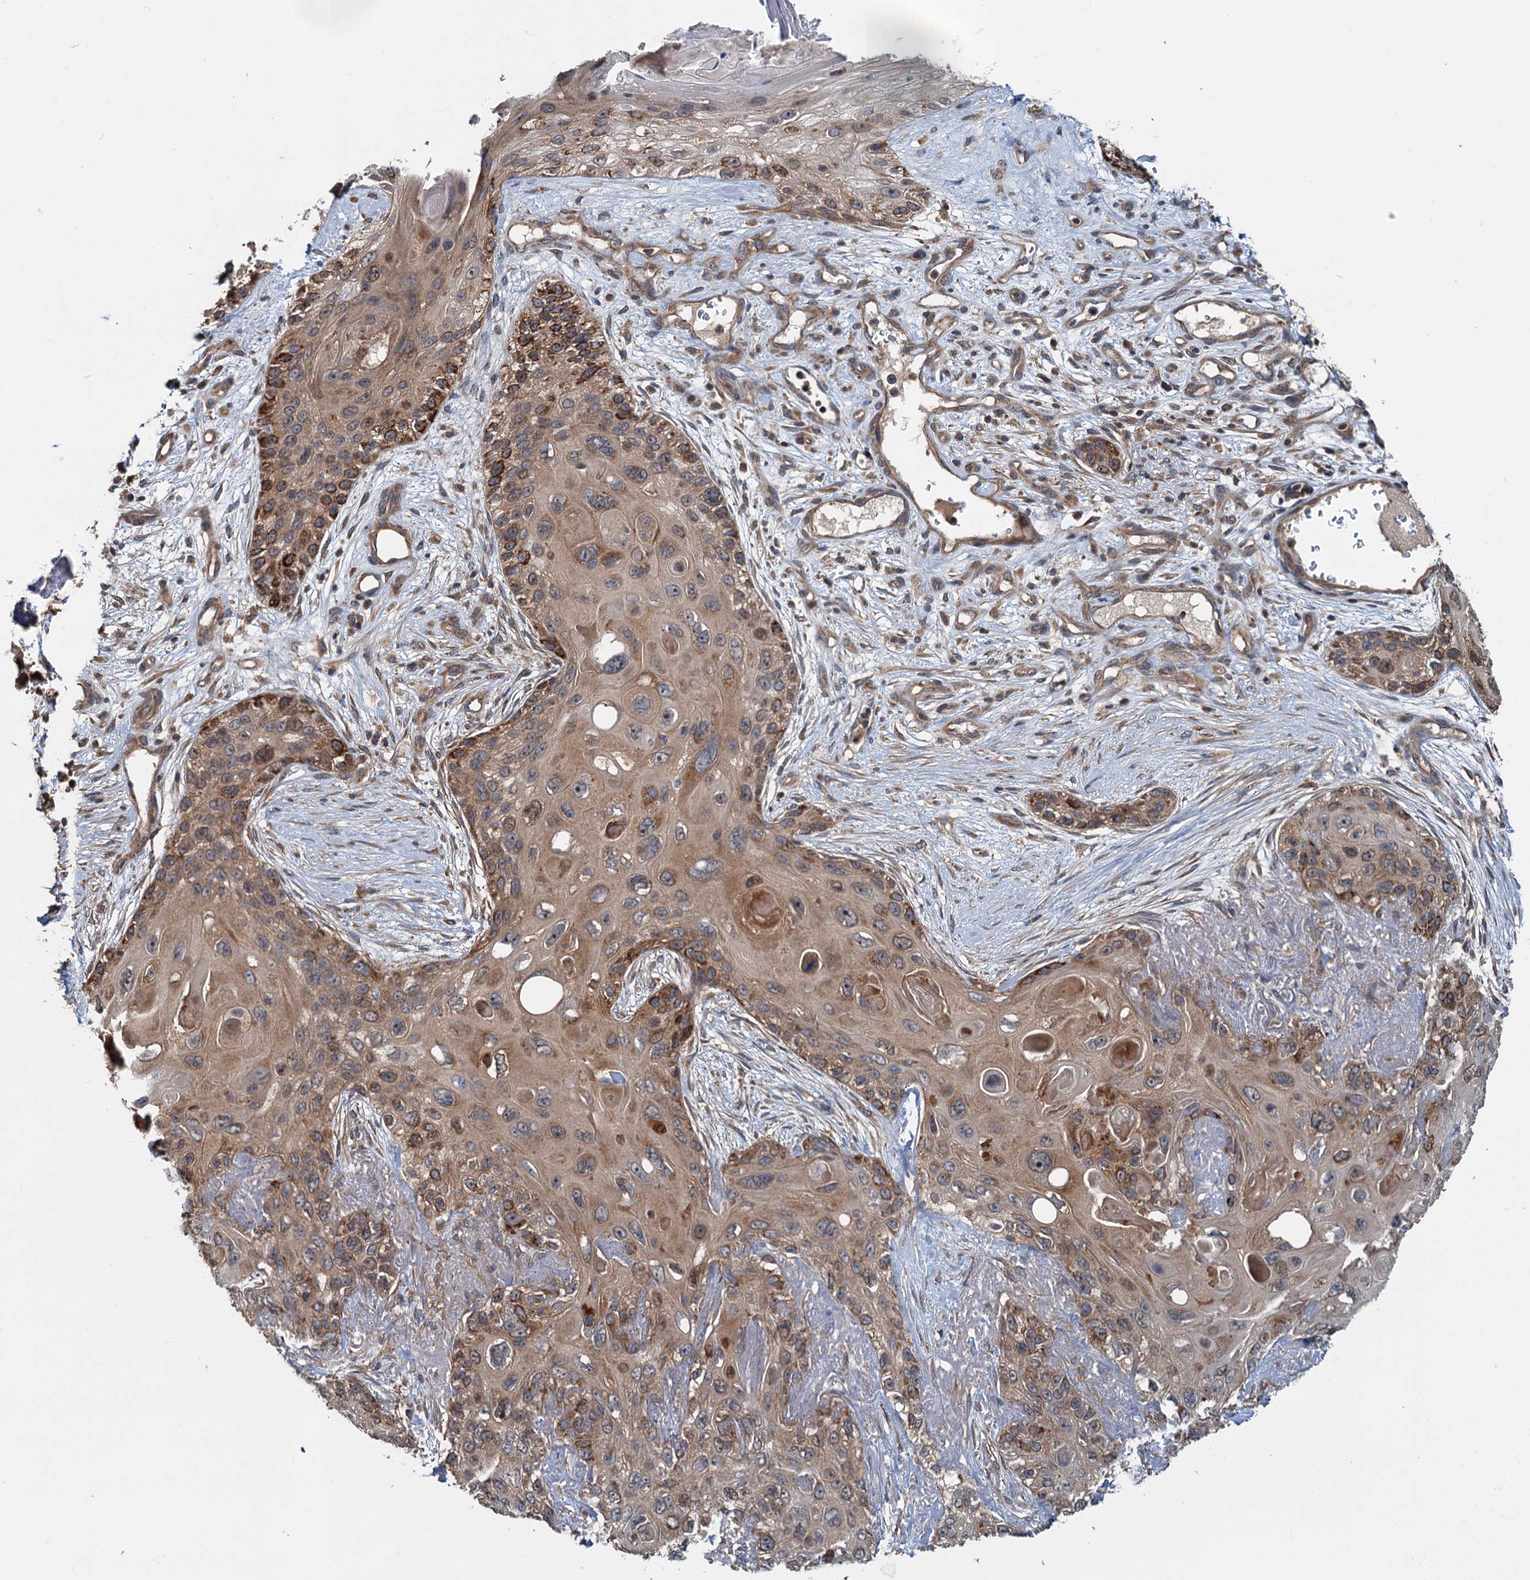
{"staining": {"intensity": "moderate", "quantity": "25%-75%", "location": "cytoplasmic/membranous"}, "tissue": "skin cancer", "cell_type": "Tumor cells", "image_type": "cancer", "snomed": [{"axis": "morphology", "description": "Normal tissue, NOS"}, {"axis": "morphology", "description": "Squamous cell carcinoma, NOS"}, {"axis": "topography", "description": "Skin"}], "caption": "Protein expression by IHC exhibits moderate cytoplasmic/membranous expression in approximately 25%-75% of tumor cells in squamous cell carcinoma (skin).", "gene": "TEDC1", "patient": {"sex": "male", "age": 72}}